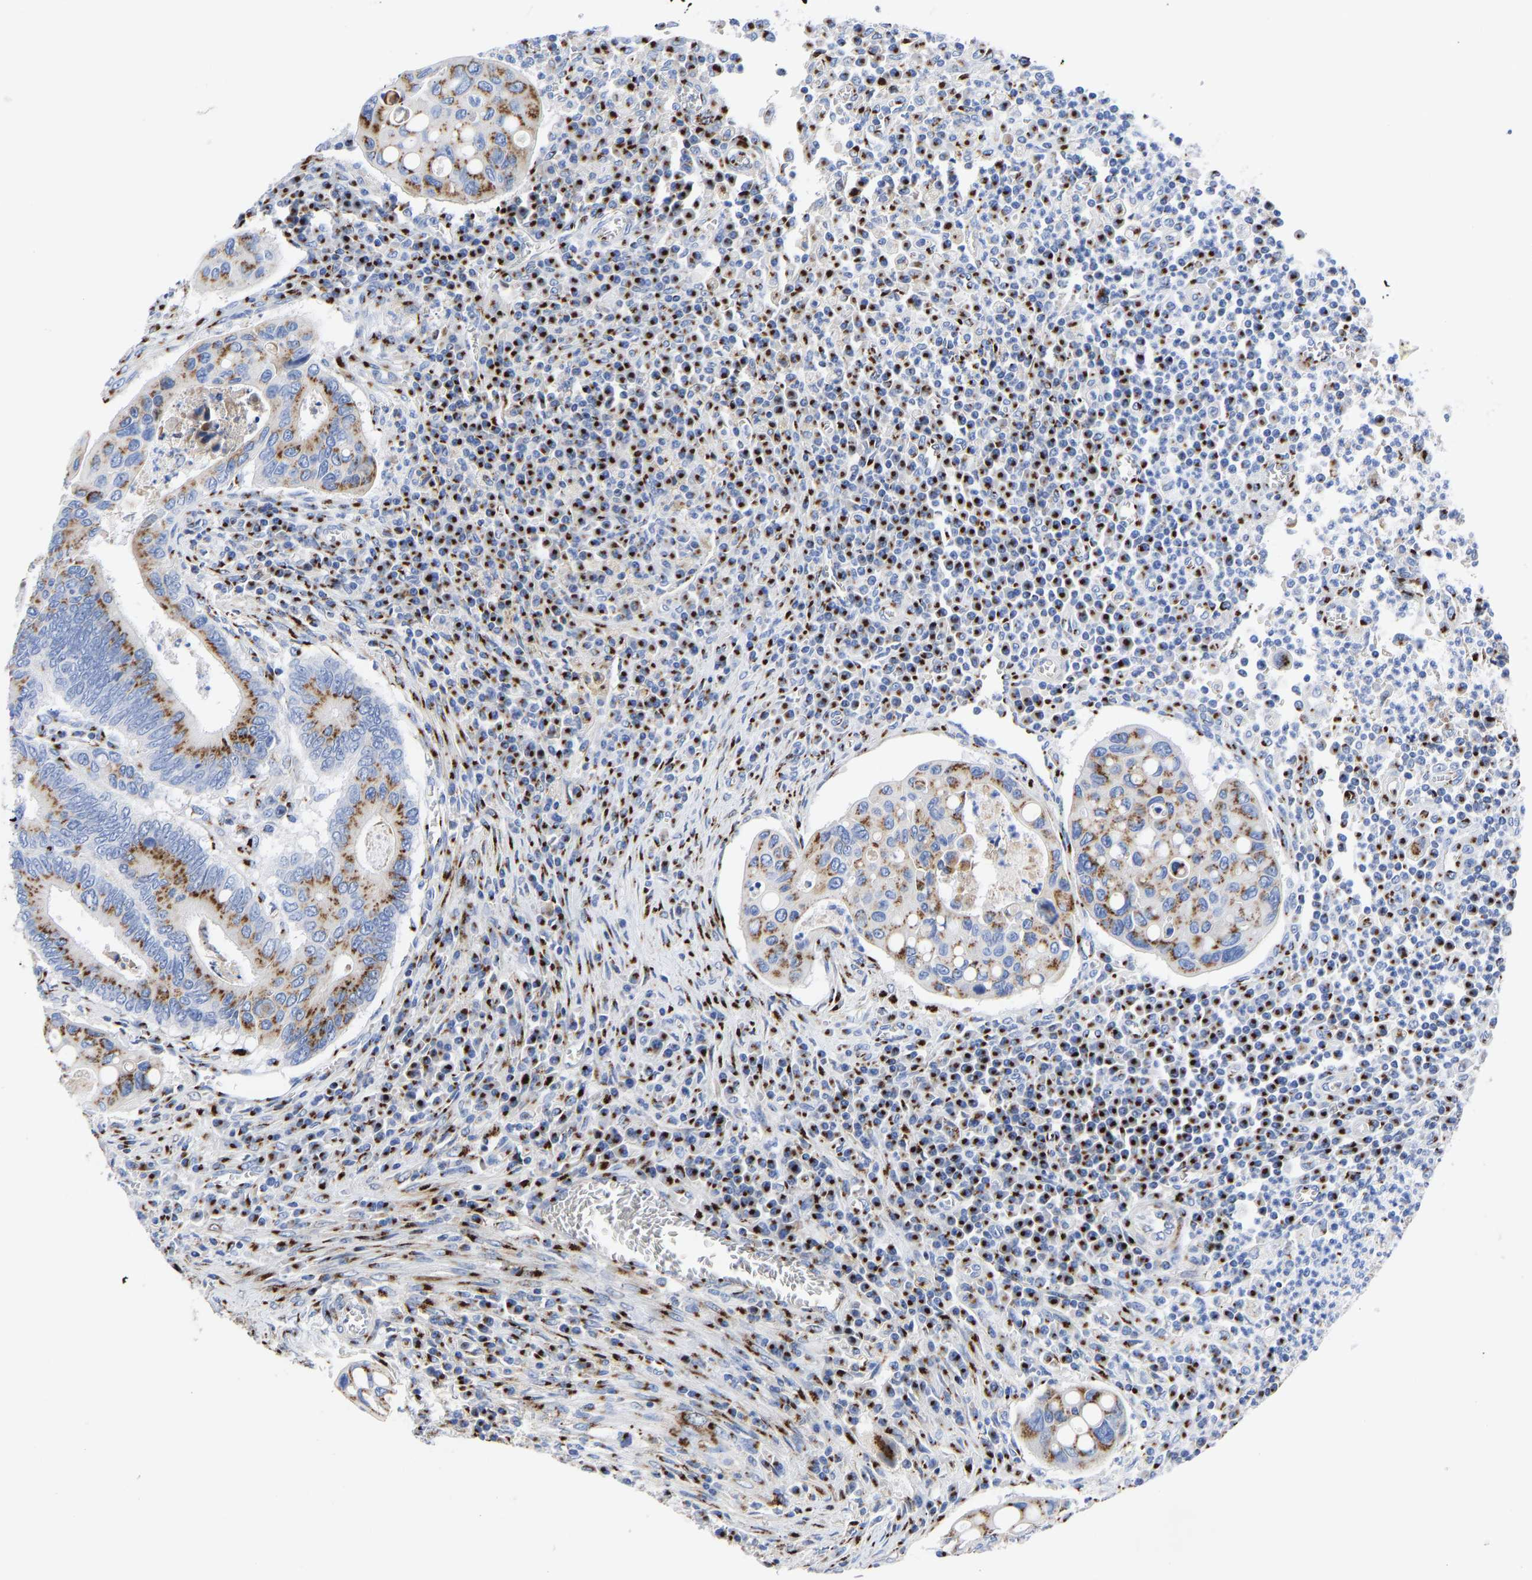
{"staining": {"intensity": "strong", "quantity": ">75%", "location": "cytoplasmic/membranous"}, "tissue": "colorectal cancer", "cell_type": "Tumor cells", "image_type": "cancer", "snomed": [{"axis": "morphology", "description": "Inflammation, NOS"}, {"axis": "morphology", "description": "Adenocarcinoma, NOS"}, {"axis": "topography", "description": "Colon"}], "caption": "Protein expression analysis of human colorectal adenocarcinoma reveals strong cytoplasmic/membranous expression in approximately >75% of tumor cells. The staining is performed using DAB (3,3'-diaminobenzidine) brown chromogen to label protein expression. The nuclei are counter-stained blue using hematoxylin.", "gene": "TMEM87A", "patient": {"sex": "male", "age": 72}}